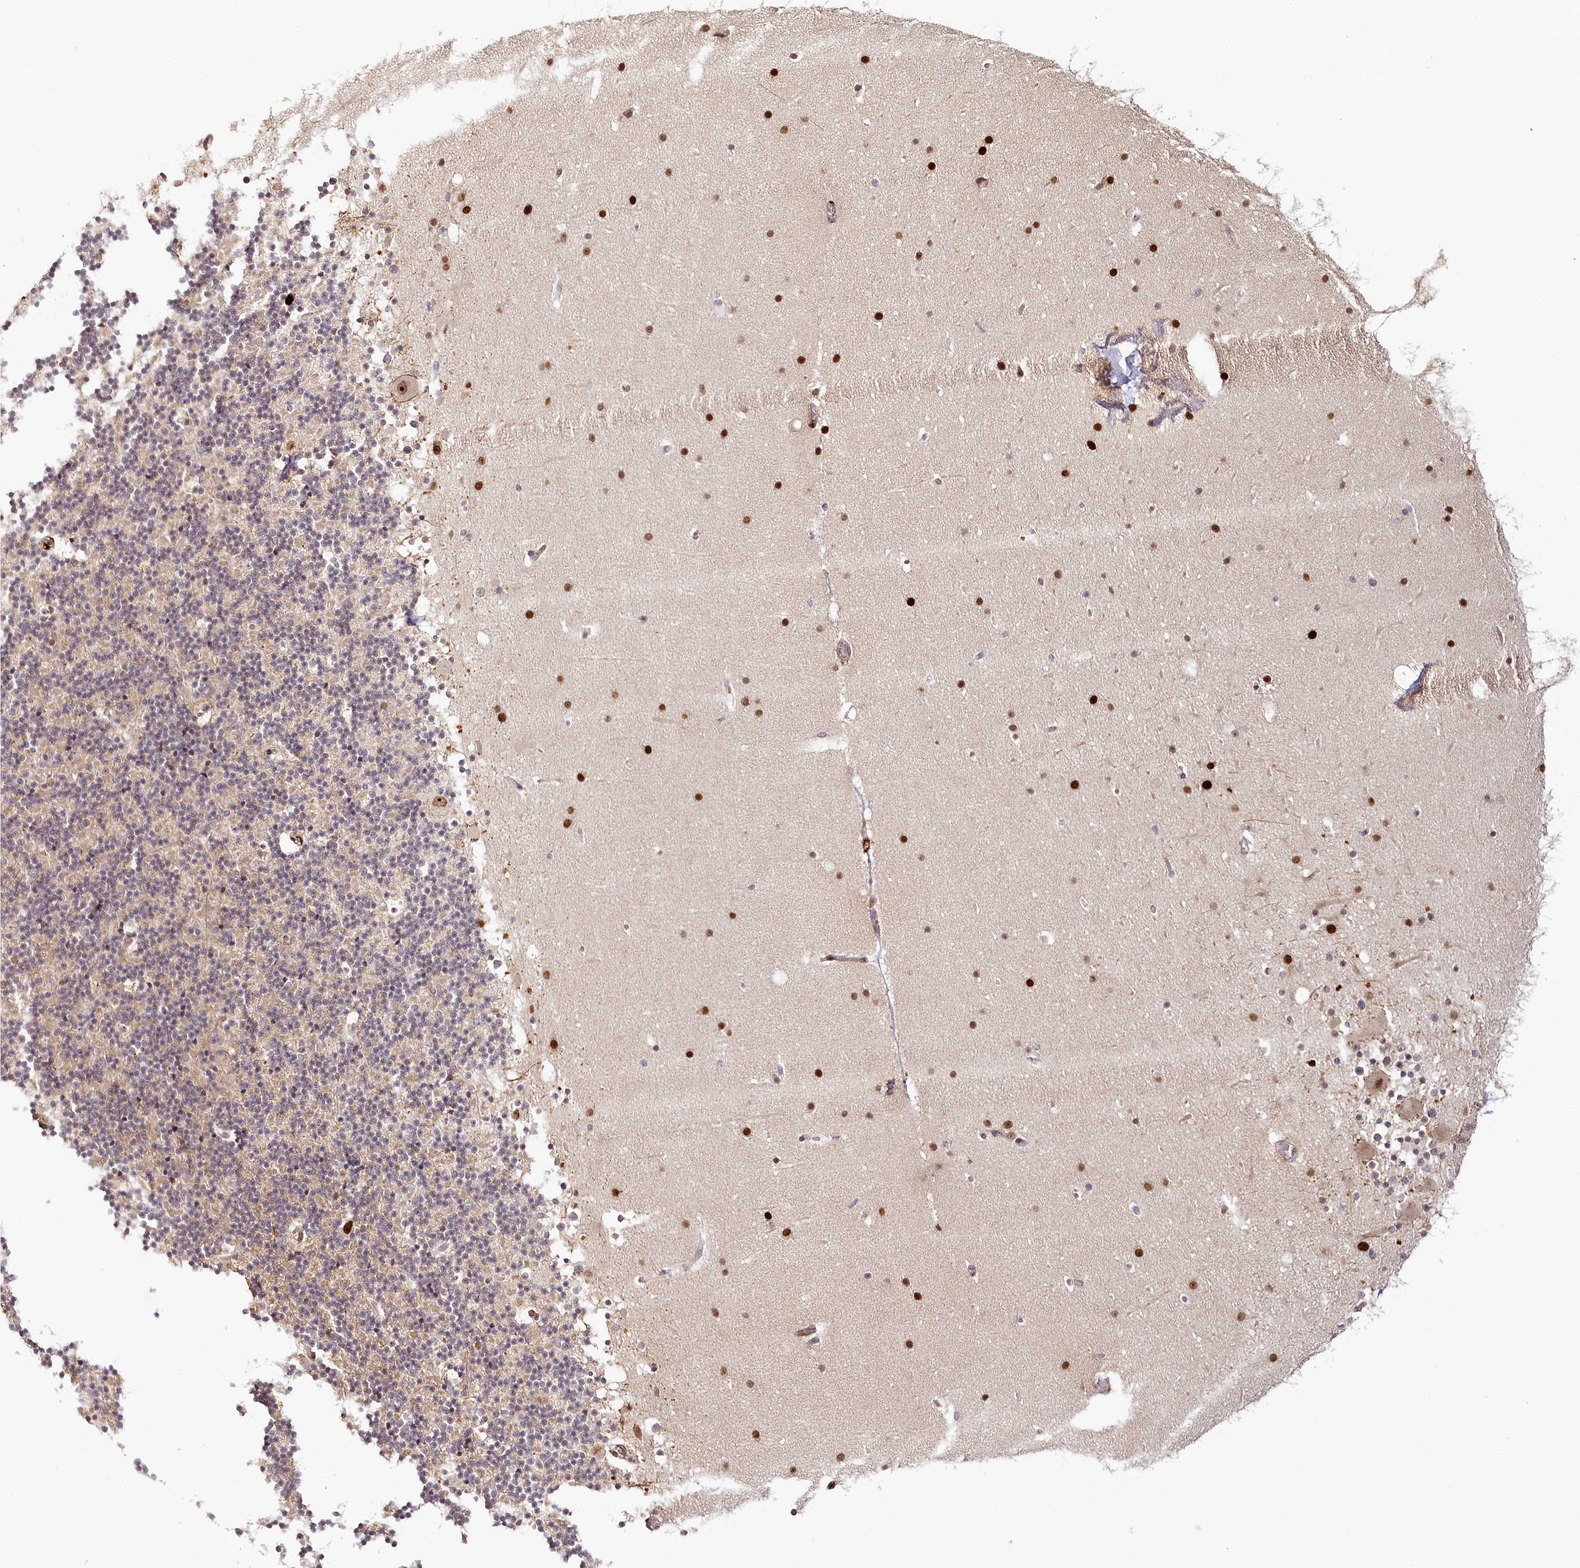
{"staining": {"intensity": "weak", "quantity": "<25%", "location": "nuclear"}, "tissue": "cerebellum", "cell_type": "Cells in granular layer", "image_type": "normal", "snomed": [{"axis": "morphology", "description": "Normal tissue, NOS"}, {"axis": "topography", "description": "Cerebellum"}], "caption": "Cerebellum was stained to show a protein in brown. There is no significant positivity in cells in granular layer.", "gene": "WDR36", "patient": {"sex": "male", "age": 57}}